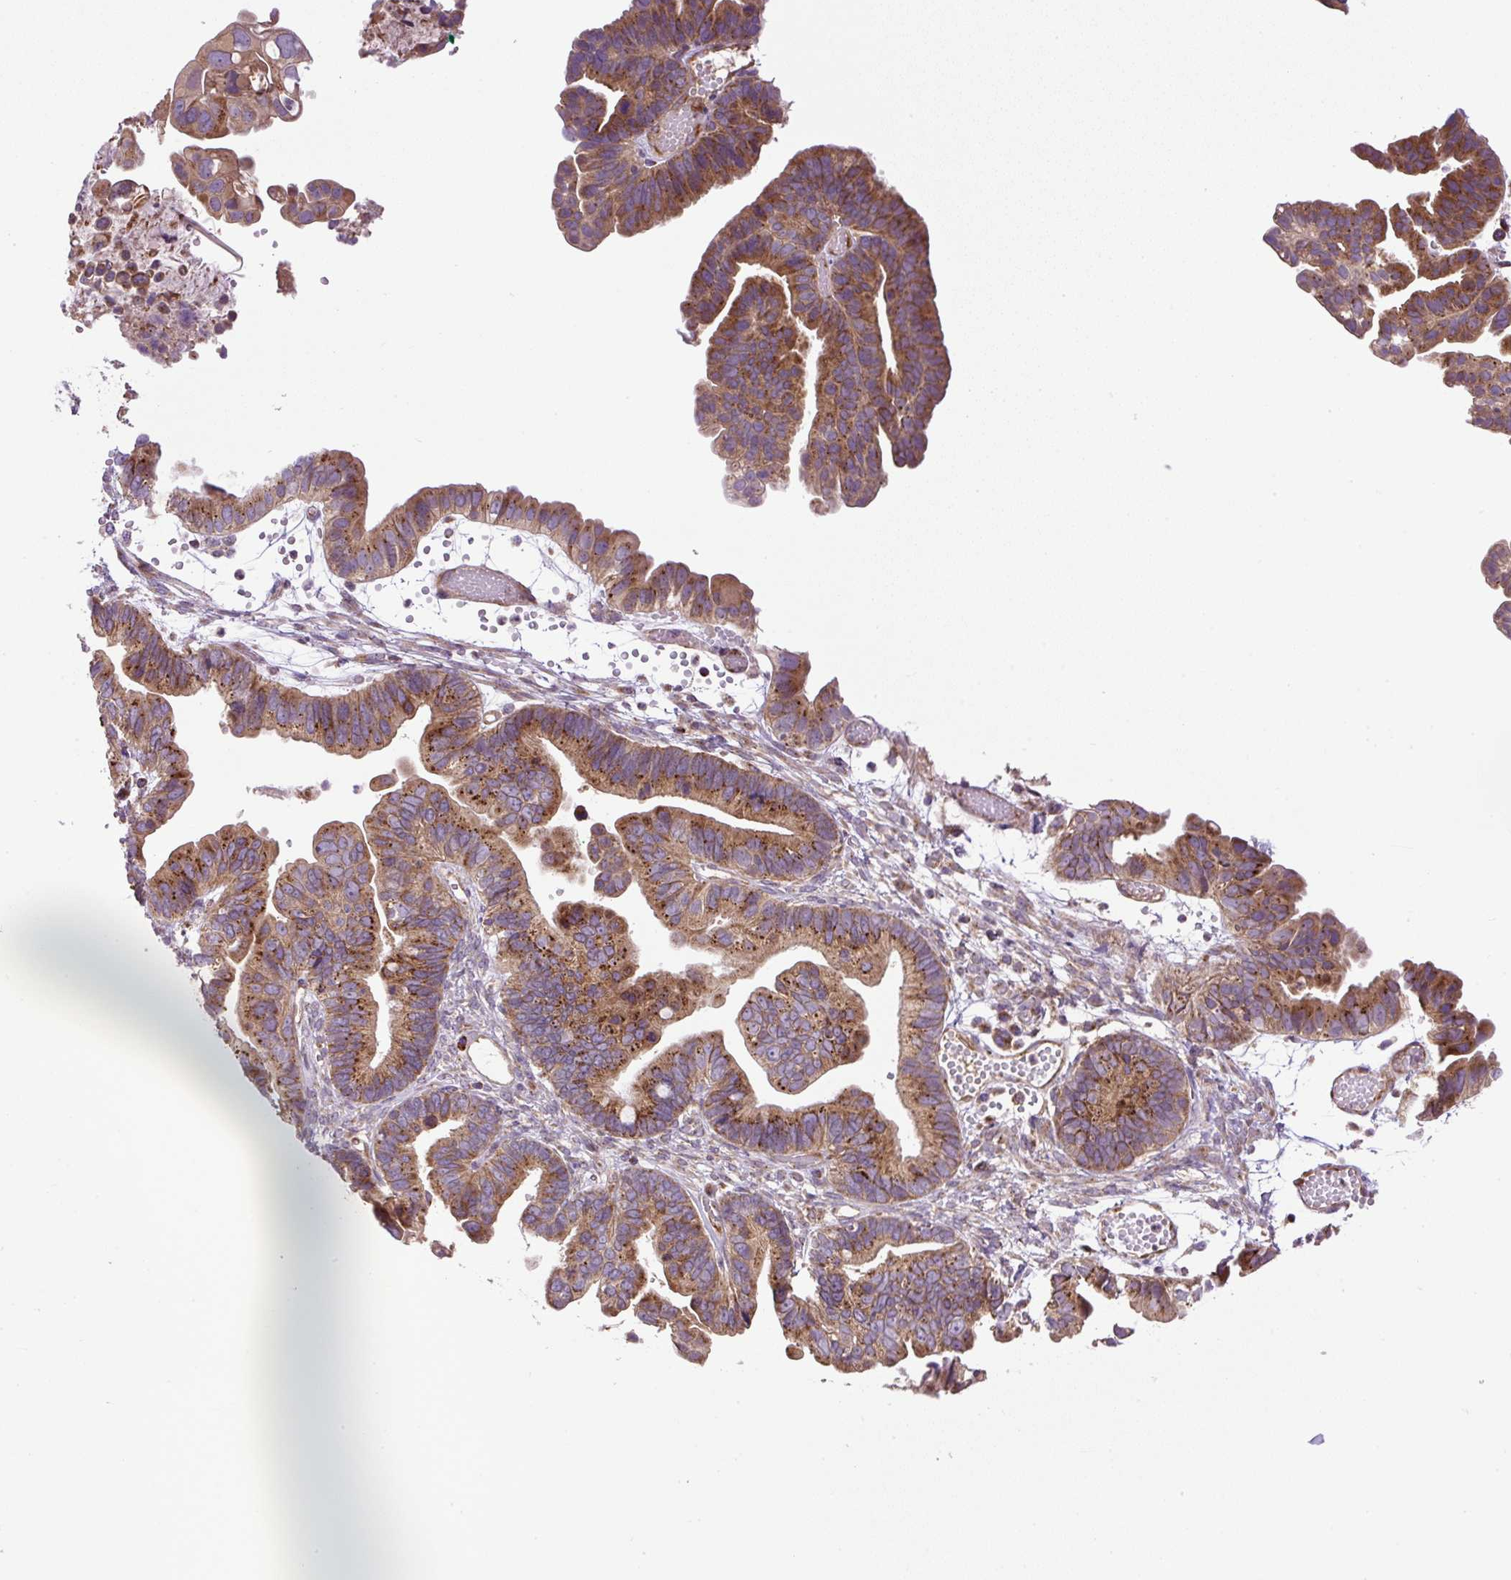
{"staining": {"intensity": "moderate", "quantity": ">75%", "location": "cytoplasmic/membranous"}, "tissue": "ovarian cancer", "cell_type": "Tumor cells", "image_type": "cancer", "snomed": [{"axis": "morphology", "description": "Cystadenocarcinoma, serous, NOS"}, {"axis": "topography", "description": "Ovary"}], "caption": "Tumor cells display medium levels of moderate cytoplasmic/membranous staining in approximately >75% of cells in serous cystadenocarcinoma (ovarian).", "gene": "ZNF547", "patient": {"sex": "female", "age": 56}}